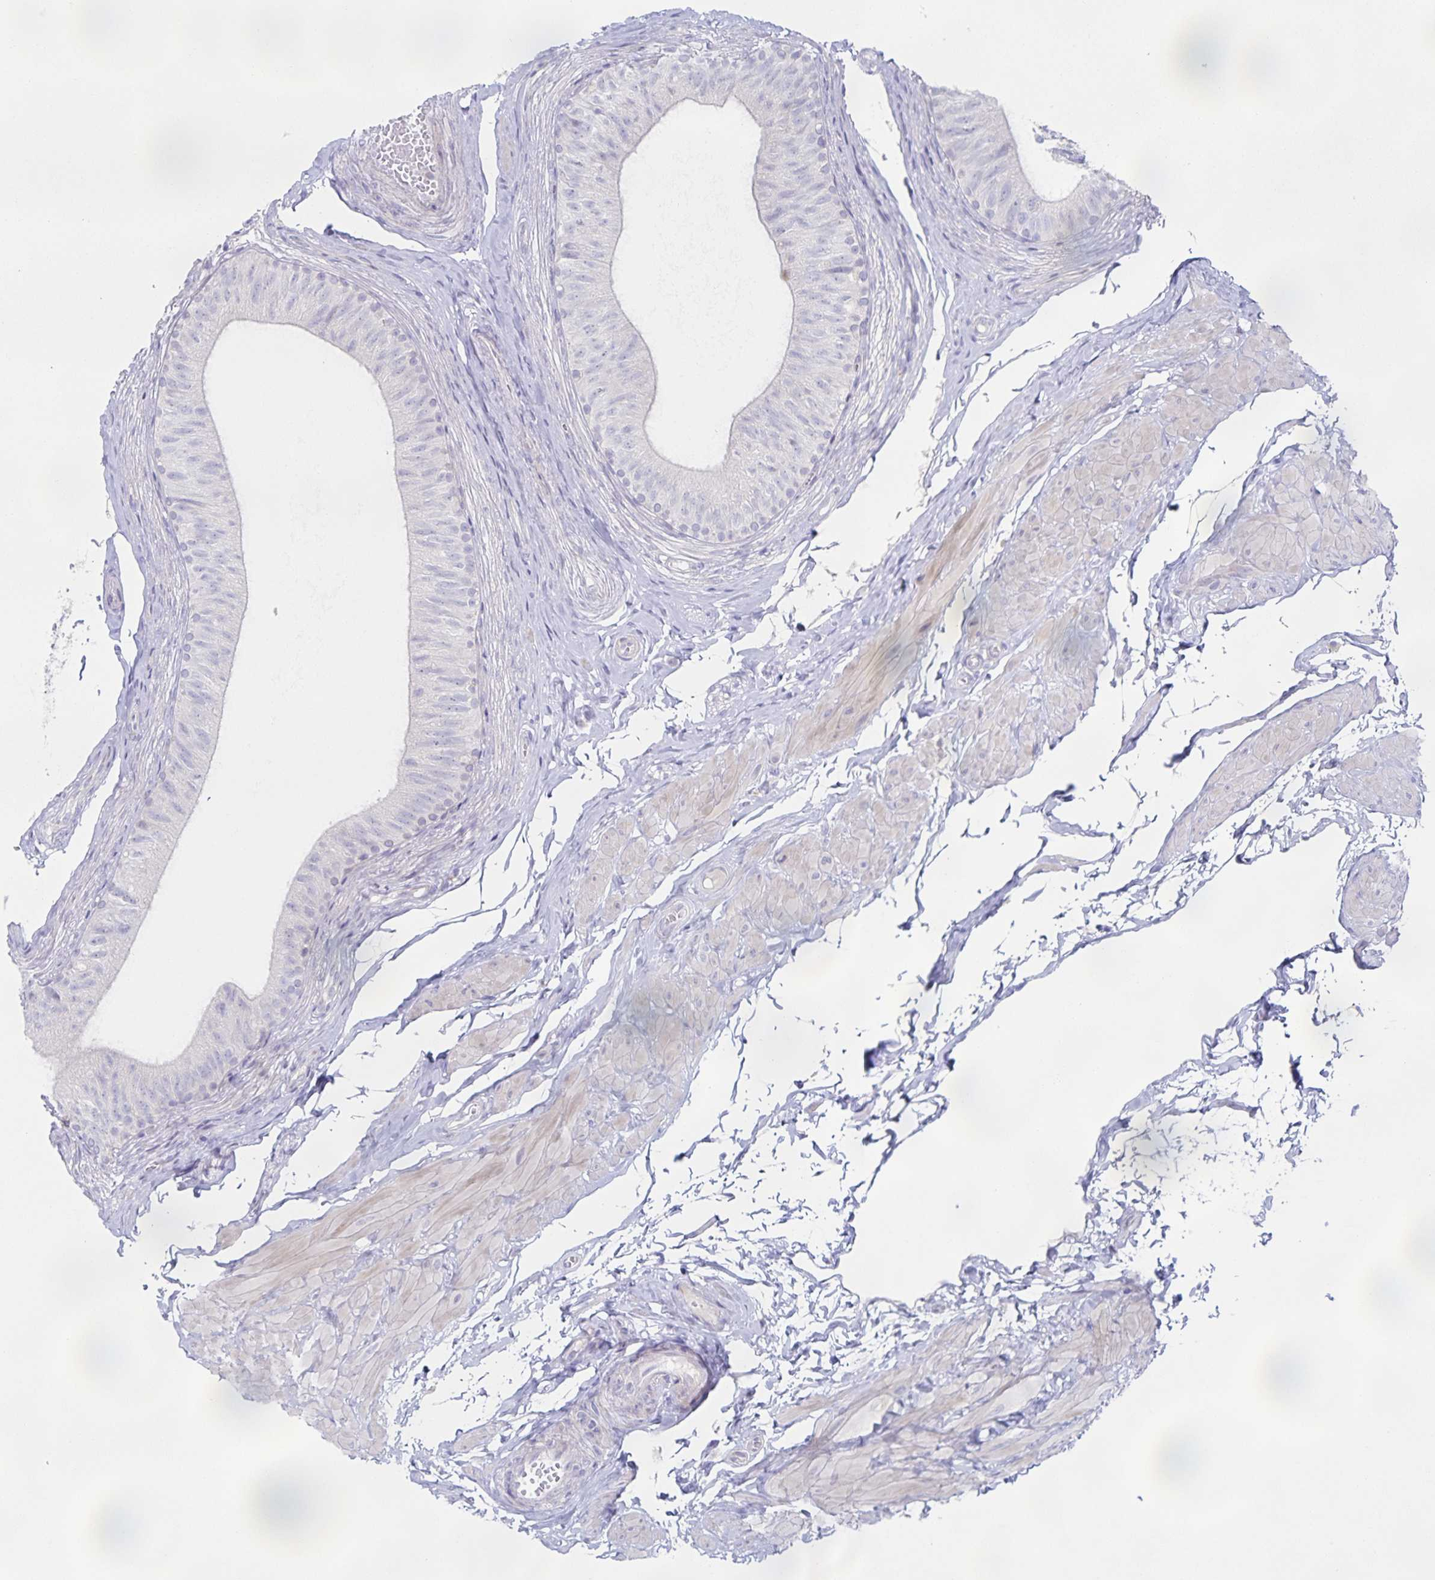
{"staining": {"intensity": "negative", "quantity": "none", "location": "none"}, "tissue": "epididymis", "cell_type": "Glandular cells", "image_type": "normal", "snomed": [{"axis": "morphology", "description": "Normal tissue, NOS"}, {"axis": "topography", "description": "Epididymis, spermatic cord, NOS"}, {"axis": "topography", "description": "Epididymis"}, {"axis": "topography", "description": "Peripheral nerve tissue"}], "caption": "The IHC micrograph has no significant expression in glandular cells of epididymis.", "gene": "CENPH", "patient": {"sex": "male", "age": 29}}